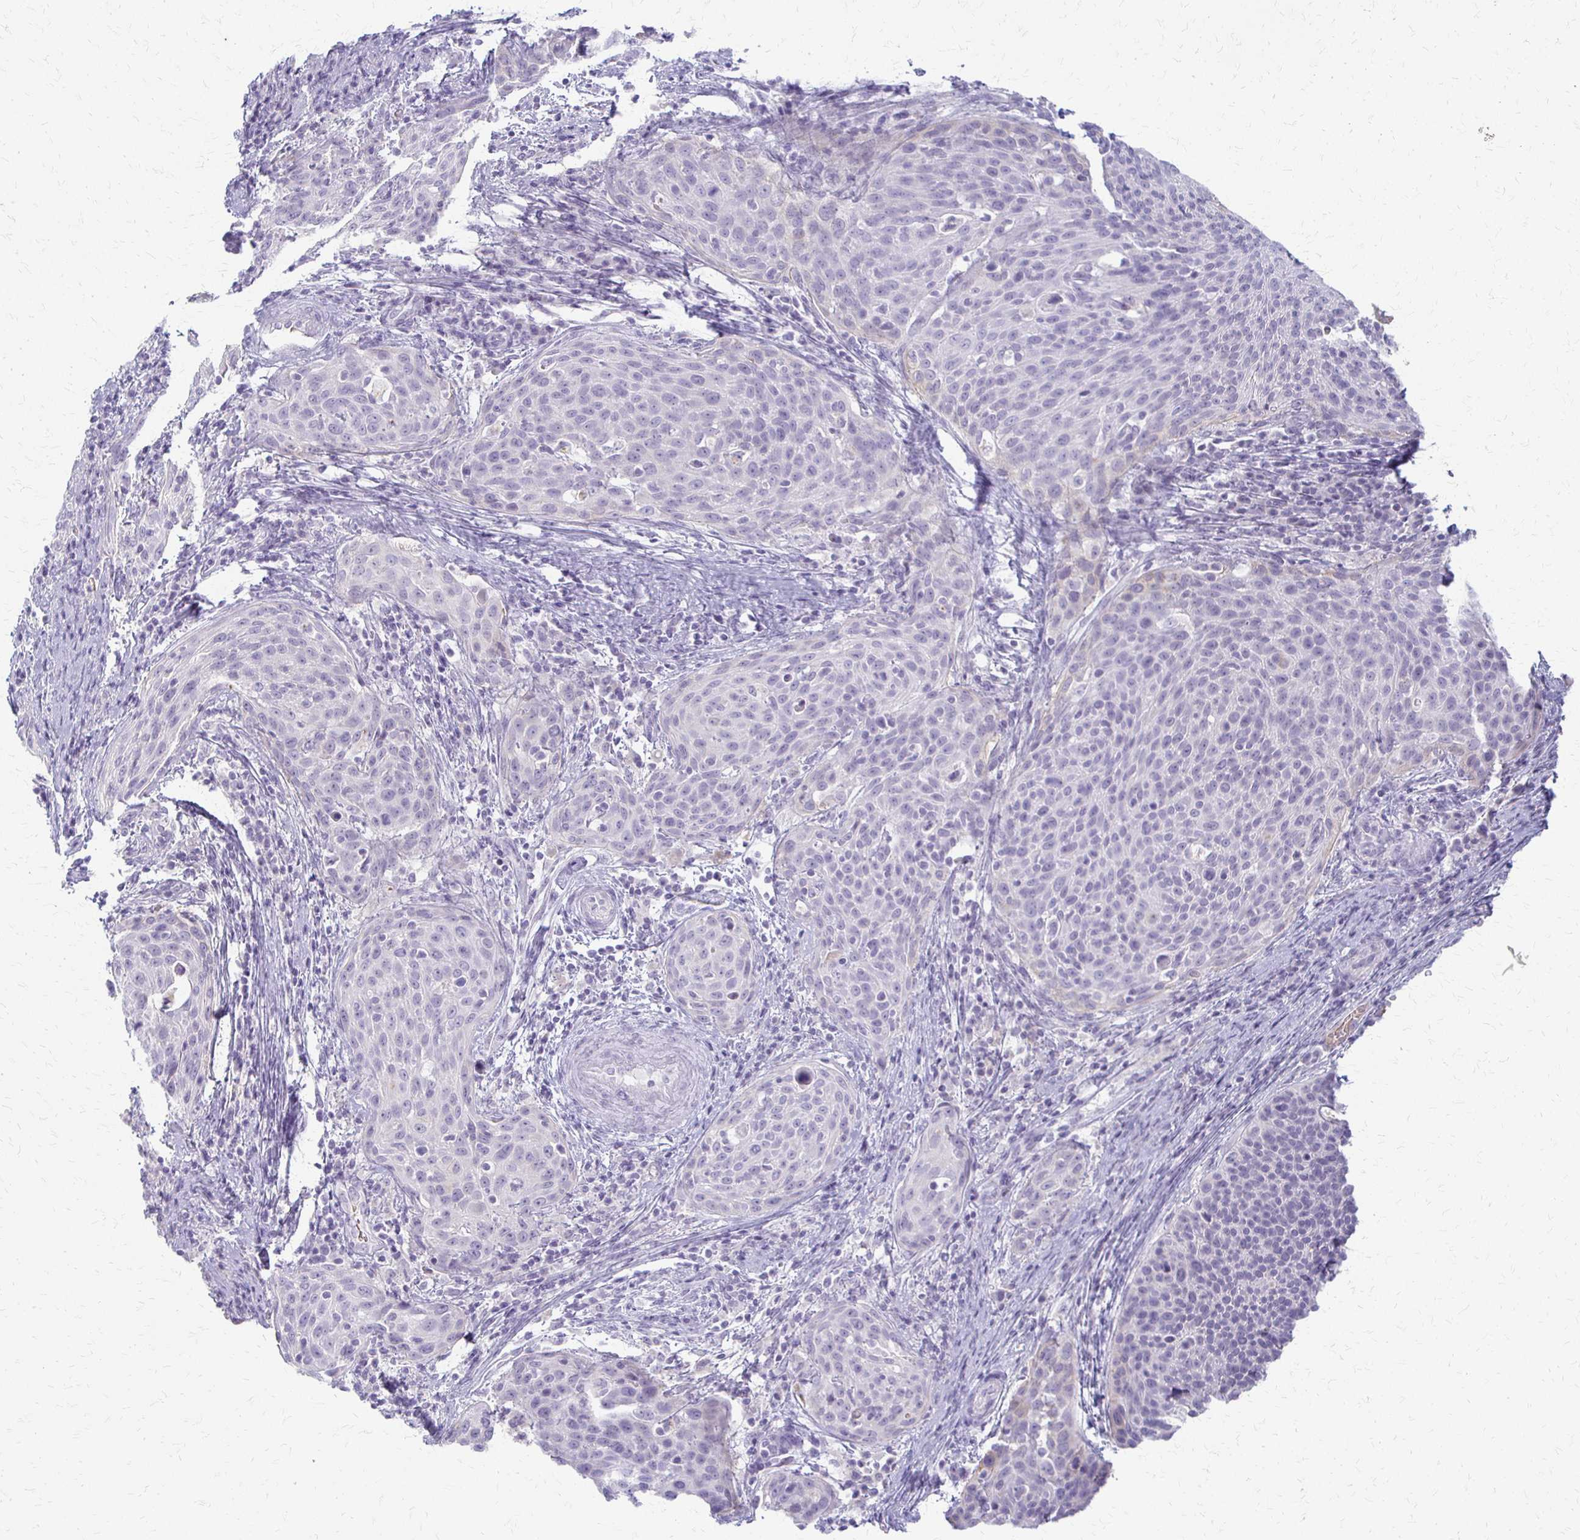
{"staining": {"intensity": "negative", "quantity": "none", "location": "none"}, "tissue": "cervical cancer", "cell_type": "Tumor cells", "image_type": "cancer", "snomed": [{"axis": "morphology", "description": "Squamous cell carcinoma, NOS"}, {"axis": "topography", "description": "Cervix"}], "caption": "Tumor cells show no significant protein expression in cervical squamous cell carcinoma.", "gene": "ACP5", "patient": {"sex": "female", "age": 31}}